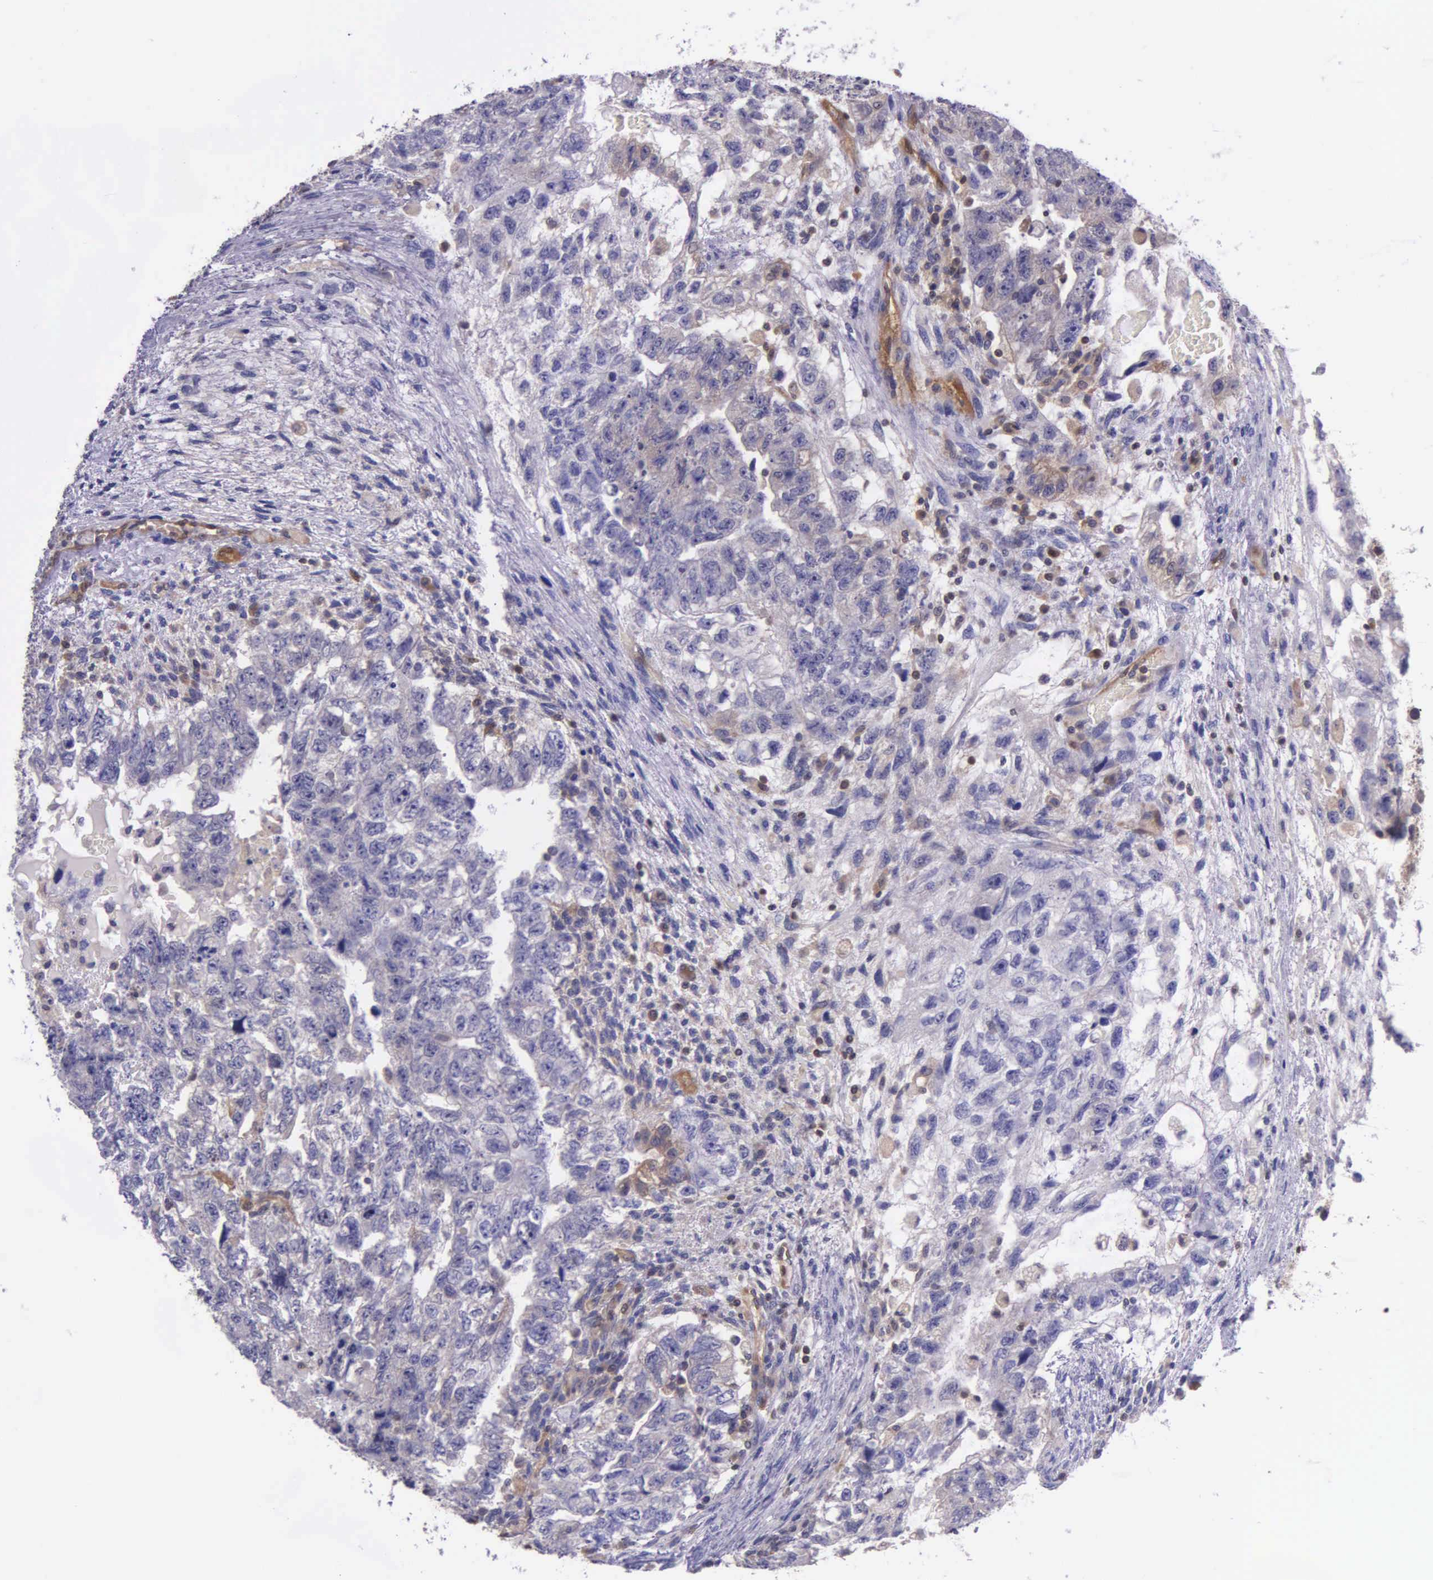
{"staining": {"intensity": "negative", "quantity": "none", "location": "none"}, "tissue": "testis cancer", "cell_type": "Tumor cells", "image_type": "cancer", "snomed": [{"axis": "morphology", "description": "Carcinoma, Embryonal, NOS"}, {"axis": "topography", "description": "Testis"}], "caption": "DAB (3,3'-diaminobenzidine) immunohistochemical staining of human testis embryonal carcinoma demonstrates no significant positivity in tumor cells. The staining was performed using DAB (3,3'-diaminobenzidine) to visualize the protein expression in brown, while the nuclei were stained in blue with hematoxylin (Magnification: 20x).", "gene": "GMPR2", "patient": {"sex": "male", "age": 36}}